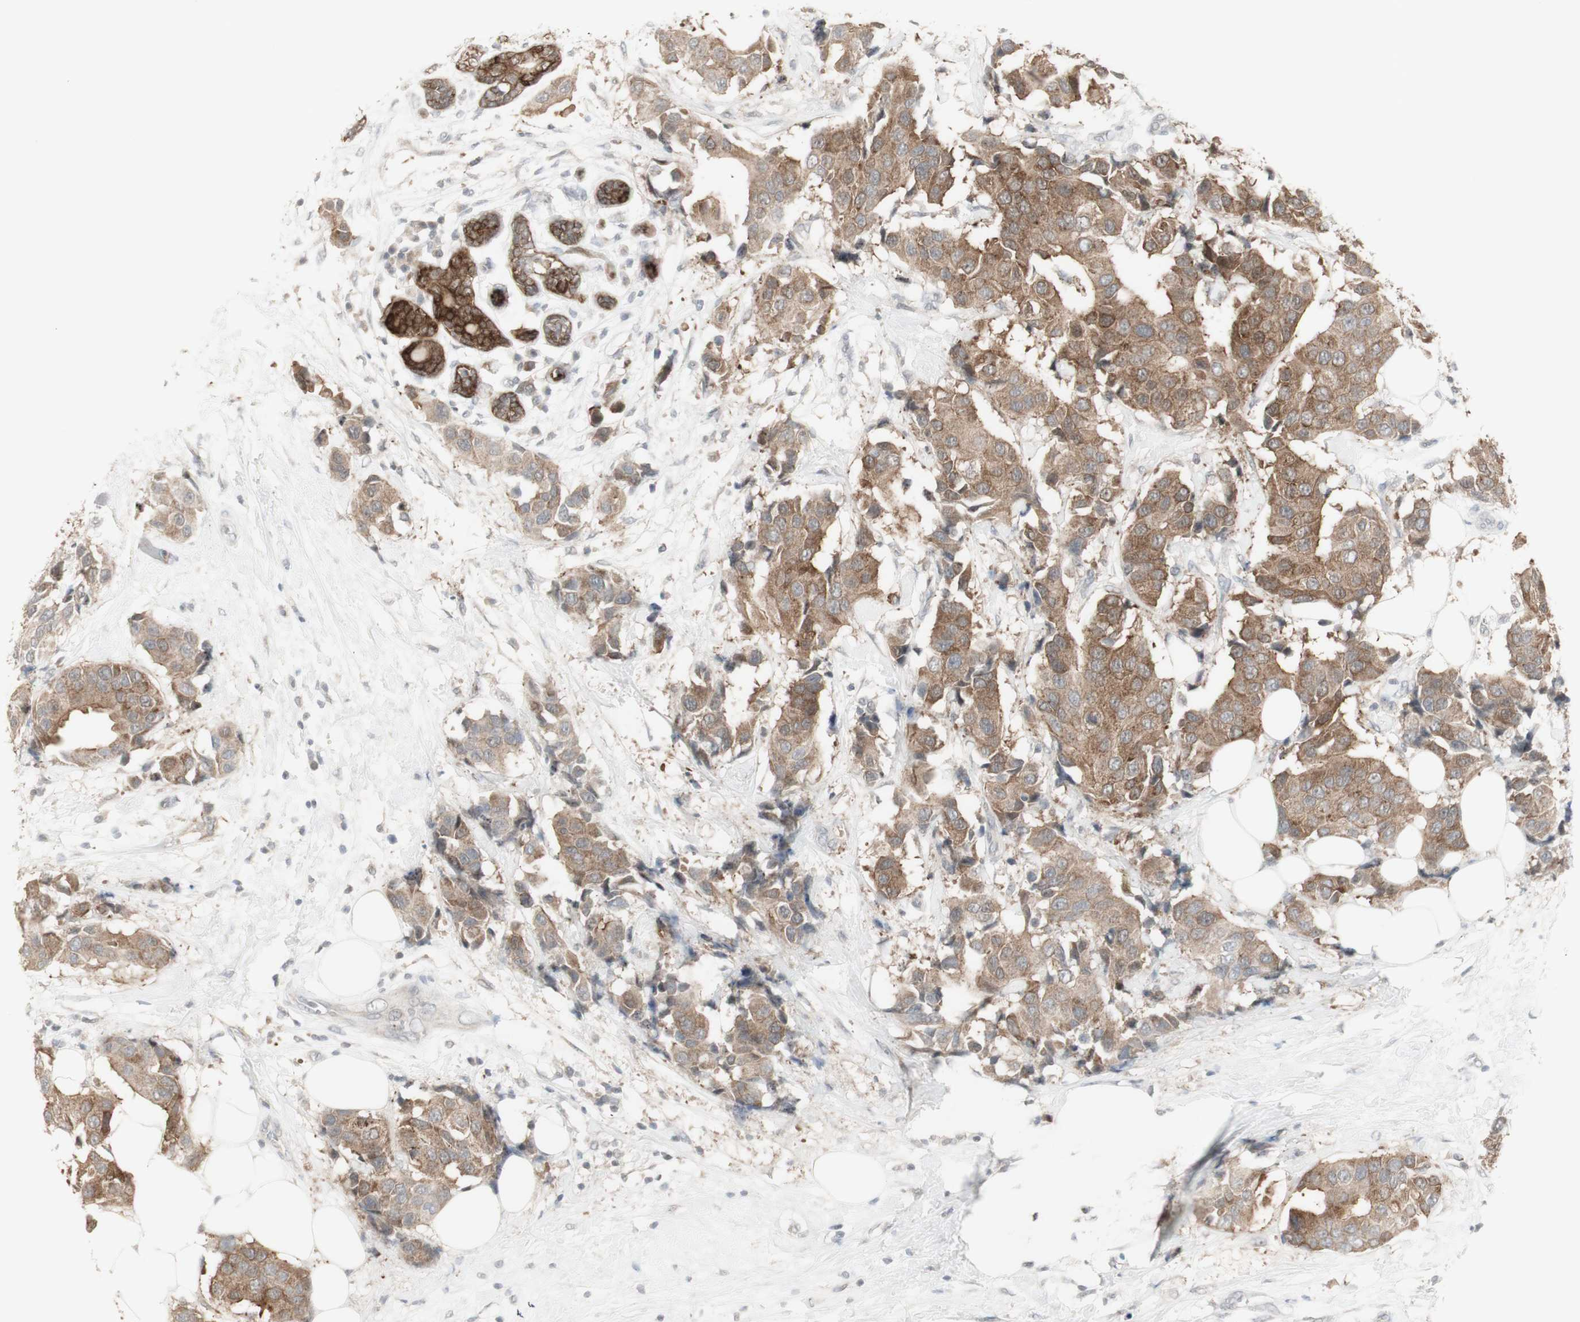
{"staining": {"intensity": "moderate", "quantity": ">75%", "location": "cytoplasmic/membranous"}, "tissue": "breast cancer", "cell_type": "Tumor cells", "image_type": "cancer", "snomed": [{"axis": "morphology", "description": "Normal tissue, NOS"}, {"axis": "morphology", "description": "Duct carcinoma"}, {"axis": "topography", "description": "Breast"}], "caption": "Immunohistochemical staining of human breast cancer (invasive ductal carcinoma) demonstrates moderate cytoplasmic/membranous protein expression in approximately >75% of tumor cells.", "gene": "C1orf116", "patient": {"sex": "female", "age": 39}}